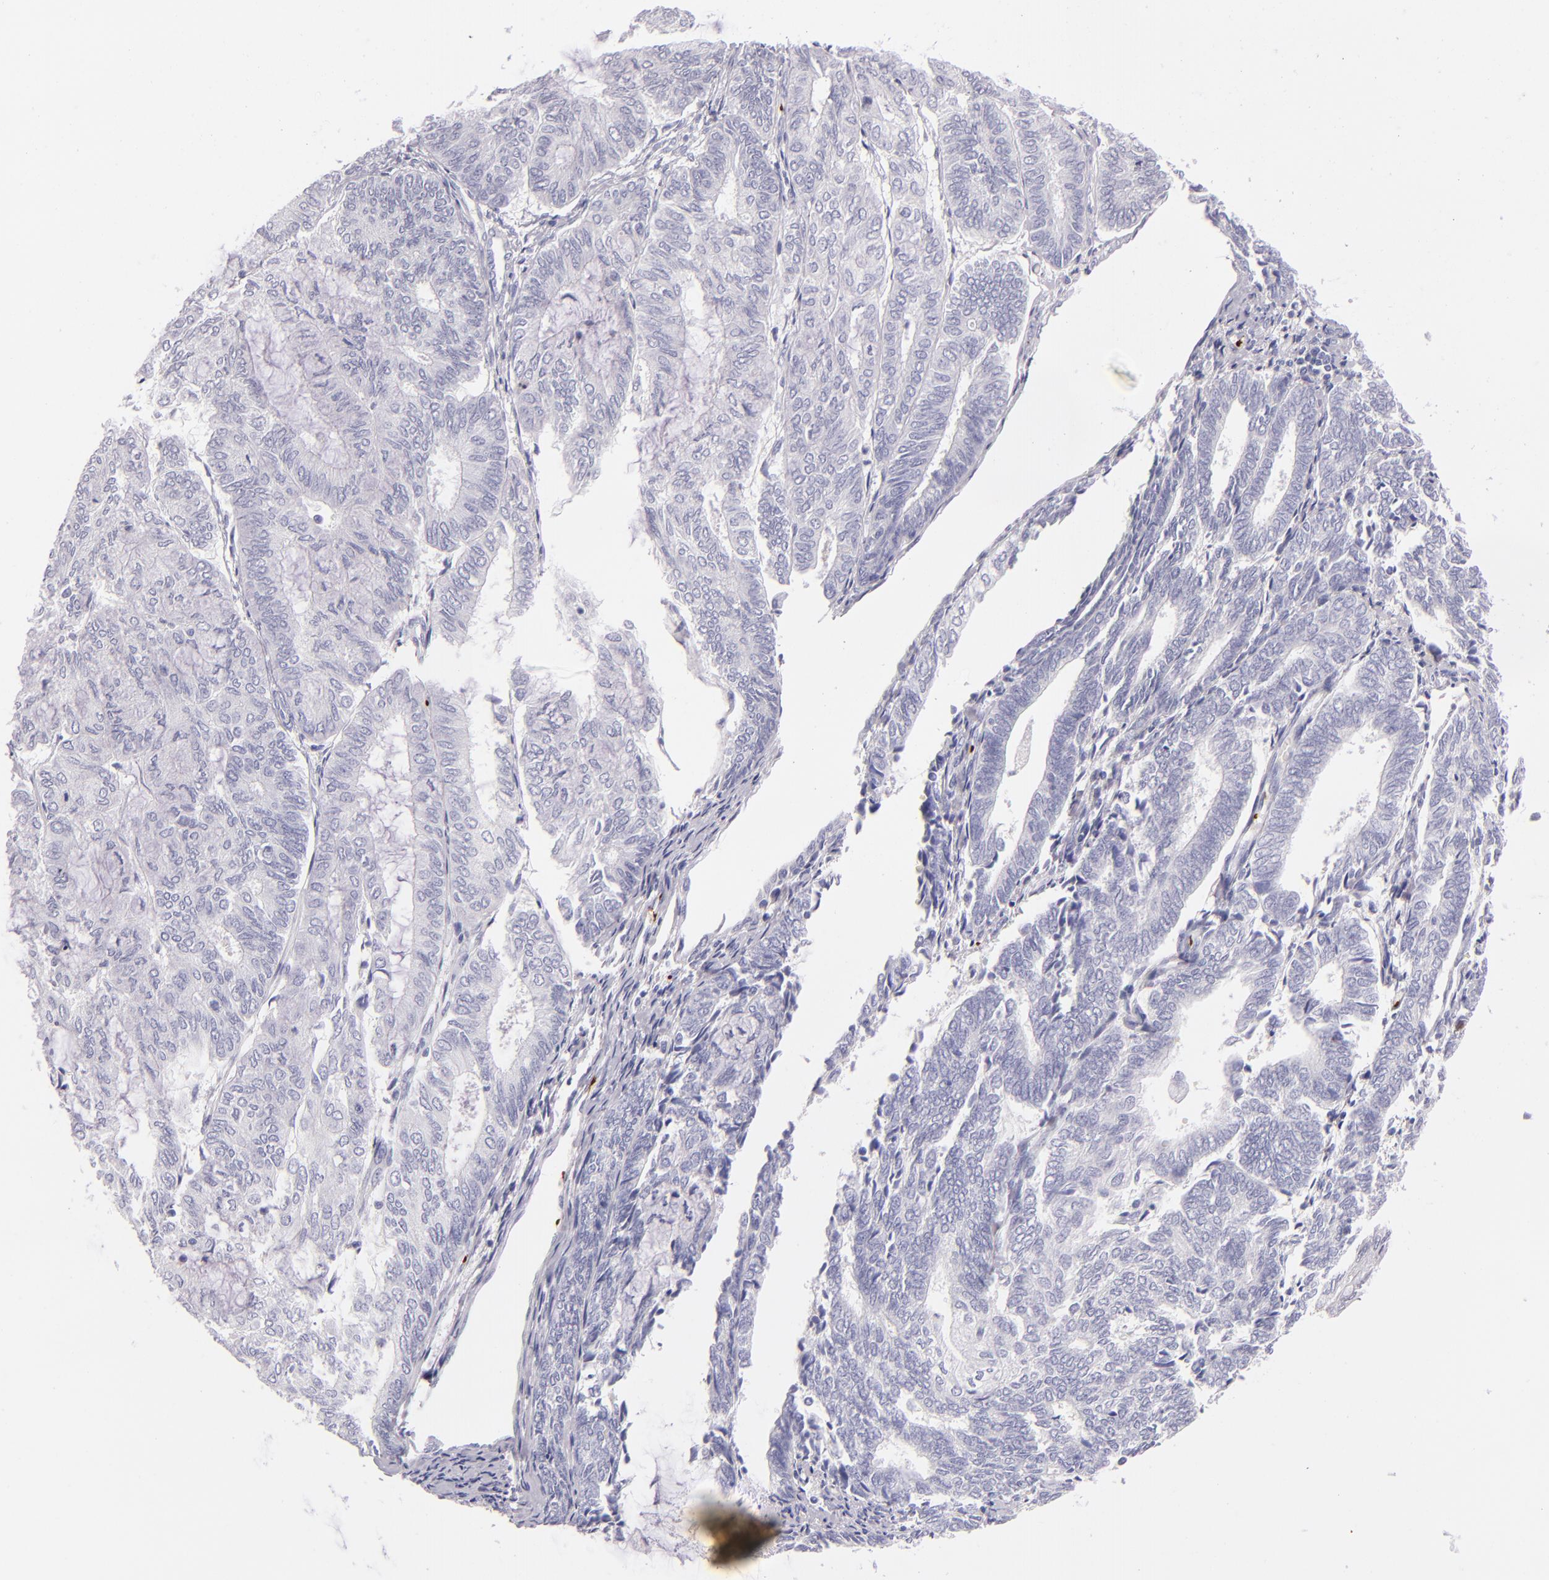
{"staining": {"intensity": "negative", "quantity": "none", "location": "none"}, "tissue": "endometrial cancer", "cell_type": "Tumor cells", "image_type": "cancer", "snomed": [{"axis": "morphology", "description": "Adenocarcinoma, NOS"}, {"axis": "topography", "description": "Endometrium"}], "caption": "There is no significant expression in tumor cells of endometrial cancer (adenocarcinoma).", "gene": "GP1BA", "patient": {"sex": "female", "age": 59}}